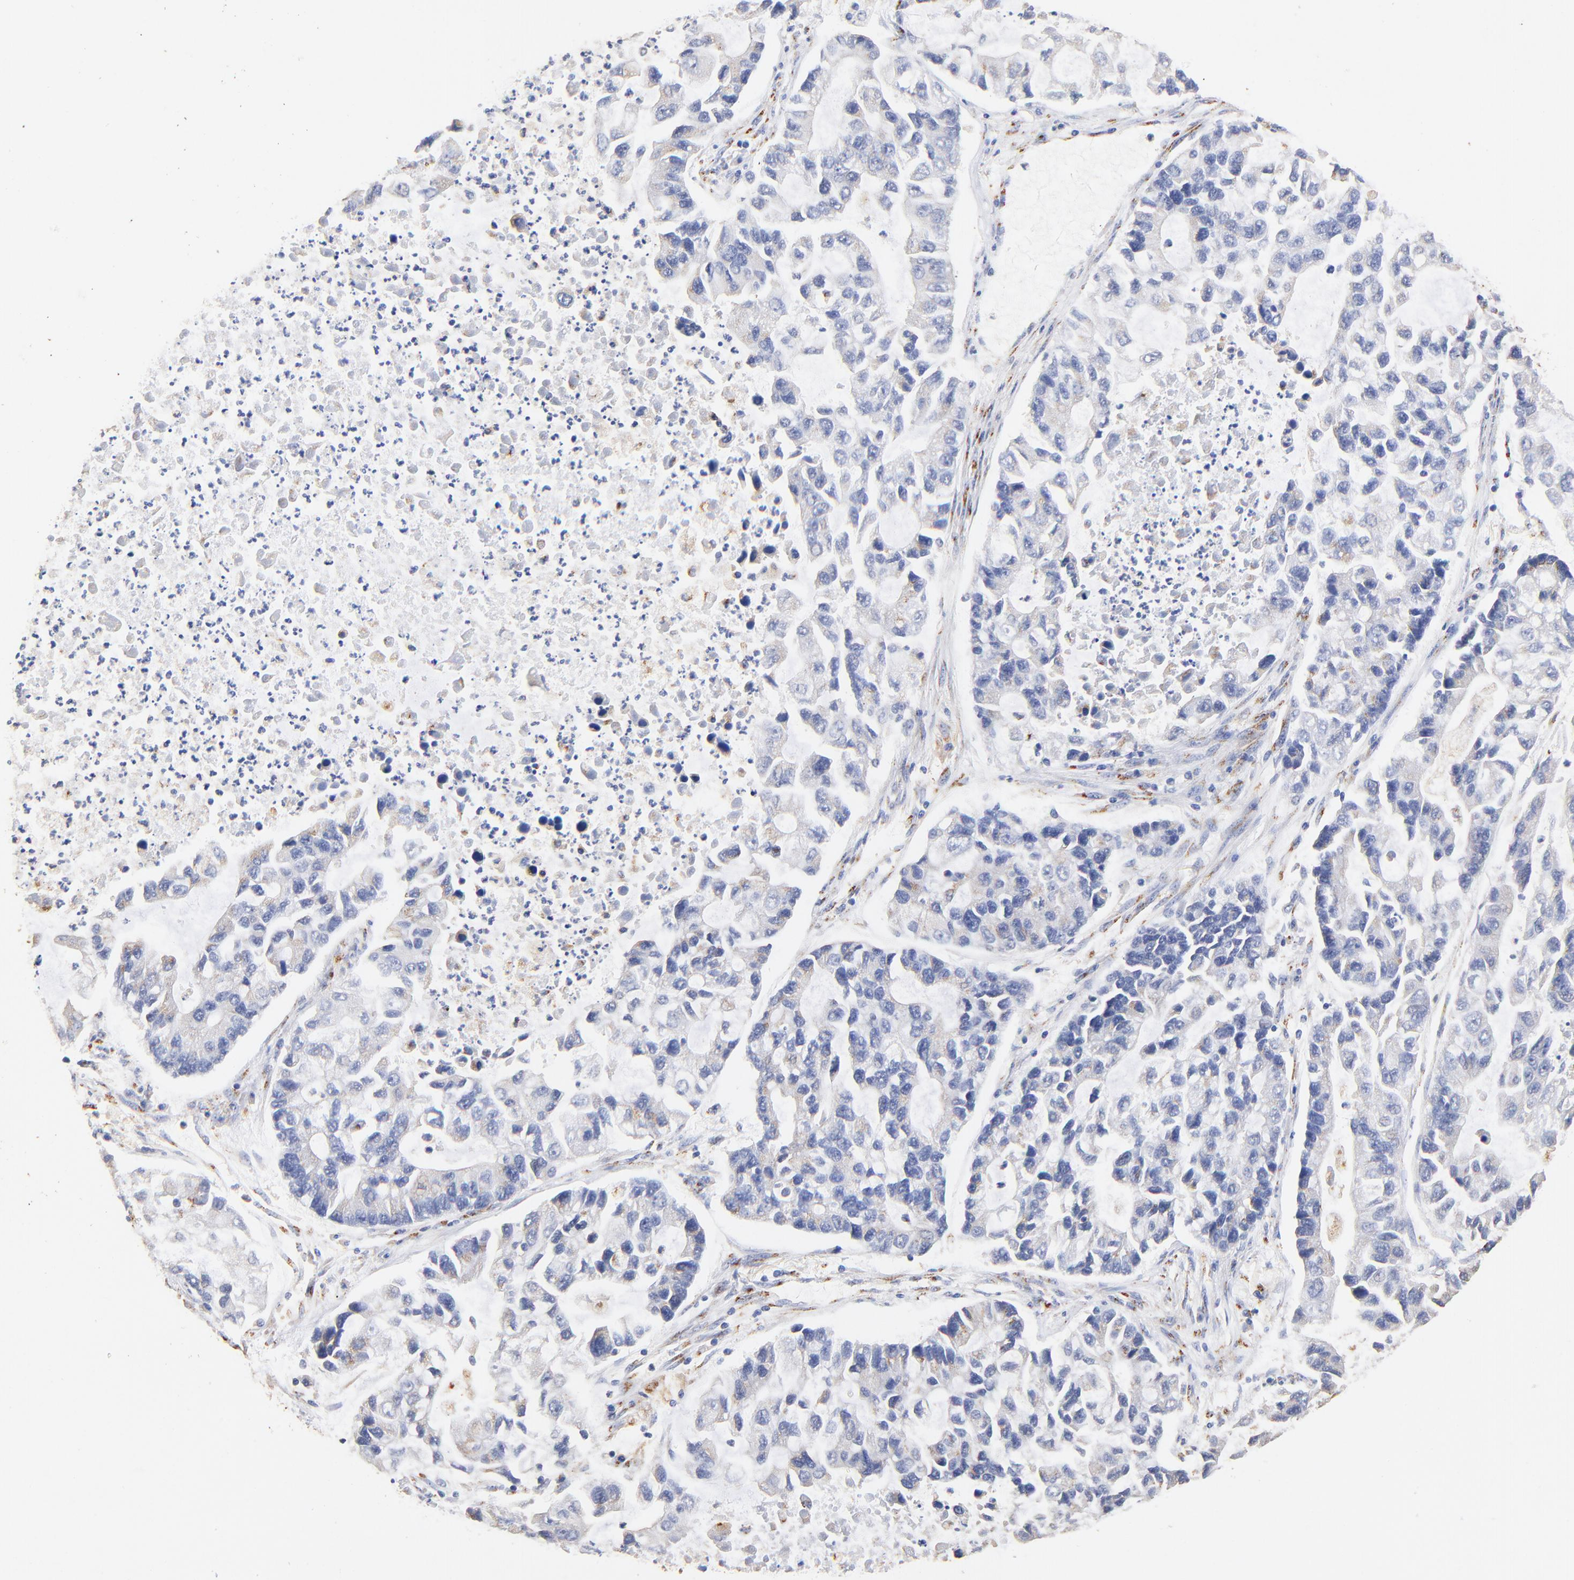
{"staining": {"intensity": "negative", "quantity": "none", "location": "none"}, "tissue": "lung cancer", "cell_type": "Tumor cells", "image_type": "cancer", "snomed": [{"axis": "morphology", "description": "Adenocarcinoma, NOS"}, {"axis": "topography", "description": "Lung"}], "caption": "Adenocarcinoma (lung) was stained to show a protein in brown. There is no significant positivity in tumor cells.", "gene": "FMNL3", "patient": {"sex": "female", "age": 51}}